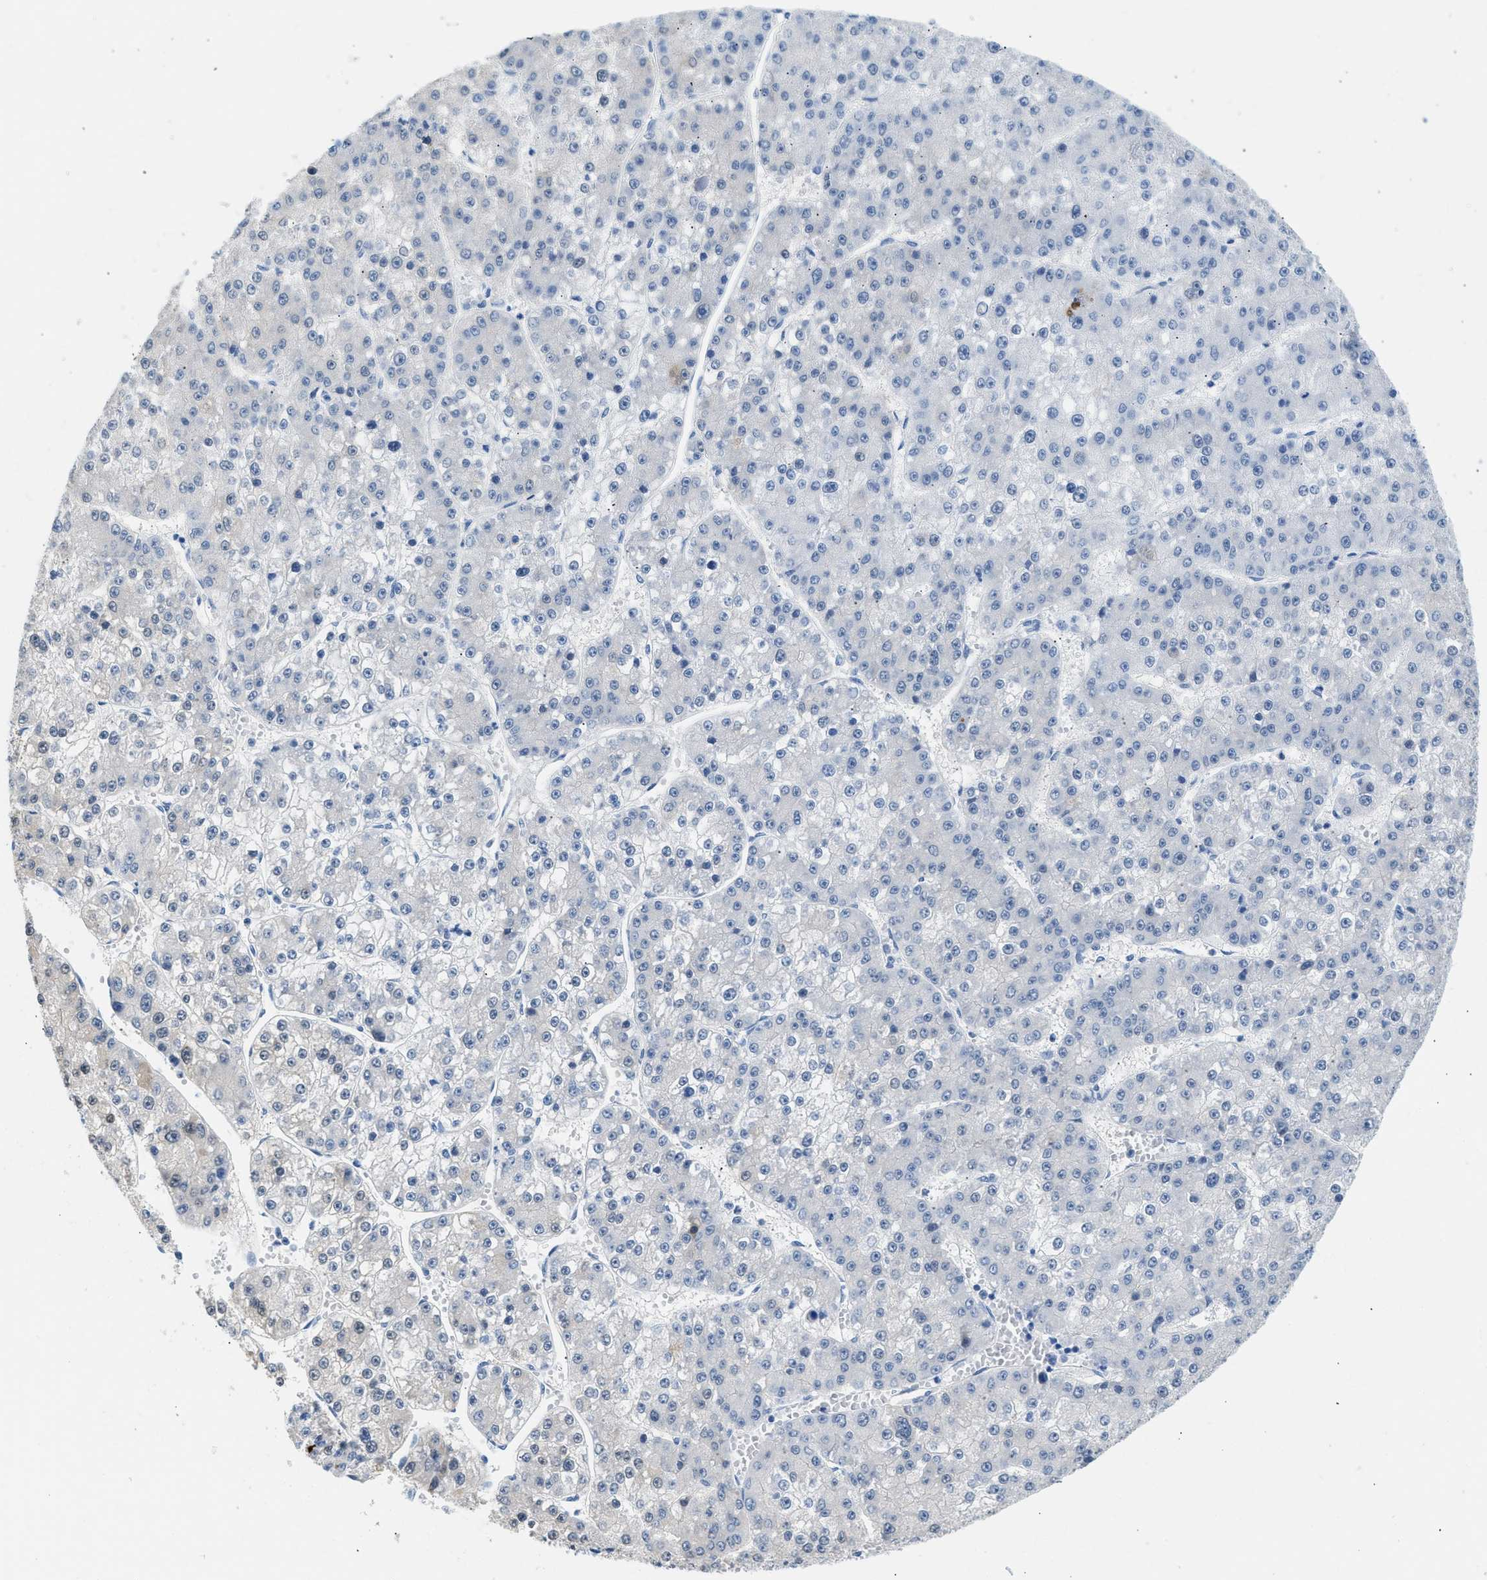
{"staining": {"intensity": "negative", "quantity": "none", "location": "none"}, "tissue": "liver cancer", "cell_type": "Tumor cells", "image_type": "cancer", "snomed": [{"axis": "morphology", "description": "Carcinoma, Hepatocellular, NOS"}, {"axis": "topography", "description": "Liver"}], "caption": "This histopathology image is of liver hepatocellular carcinoma stained with immunohistochemistry (IHC) to label a protein in brown with the nuclei are counter-stained blue. There is no staining in tumor cells. The staining was performed using DAB (3,3'-diaminobenzidine) to visualize the protein expression in brown, while the nuclei were stained in blue with hematoxylin (Magnification: 20x).", "gene": "SPAM1", "patient": {"sex": "female", "age": 73}}